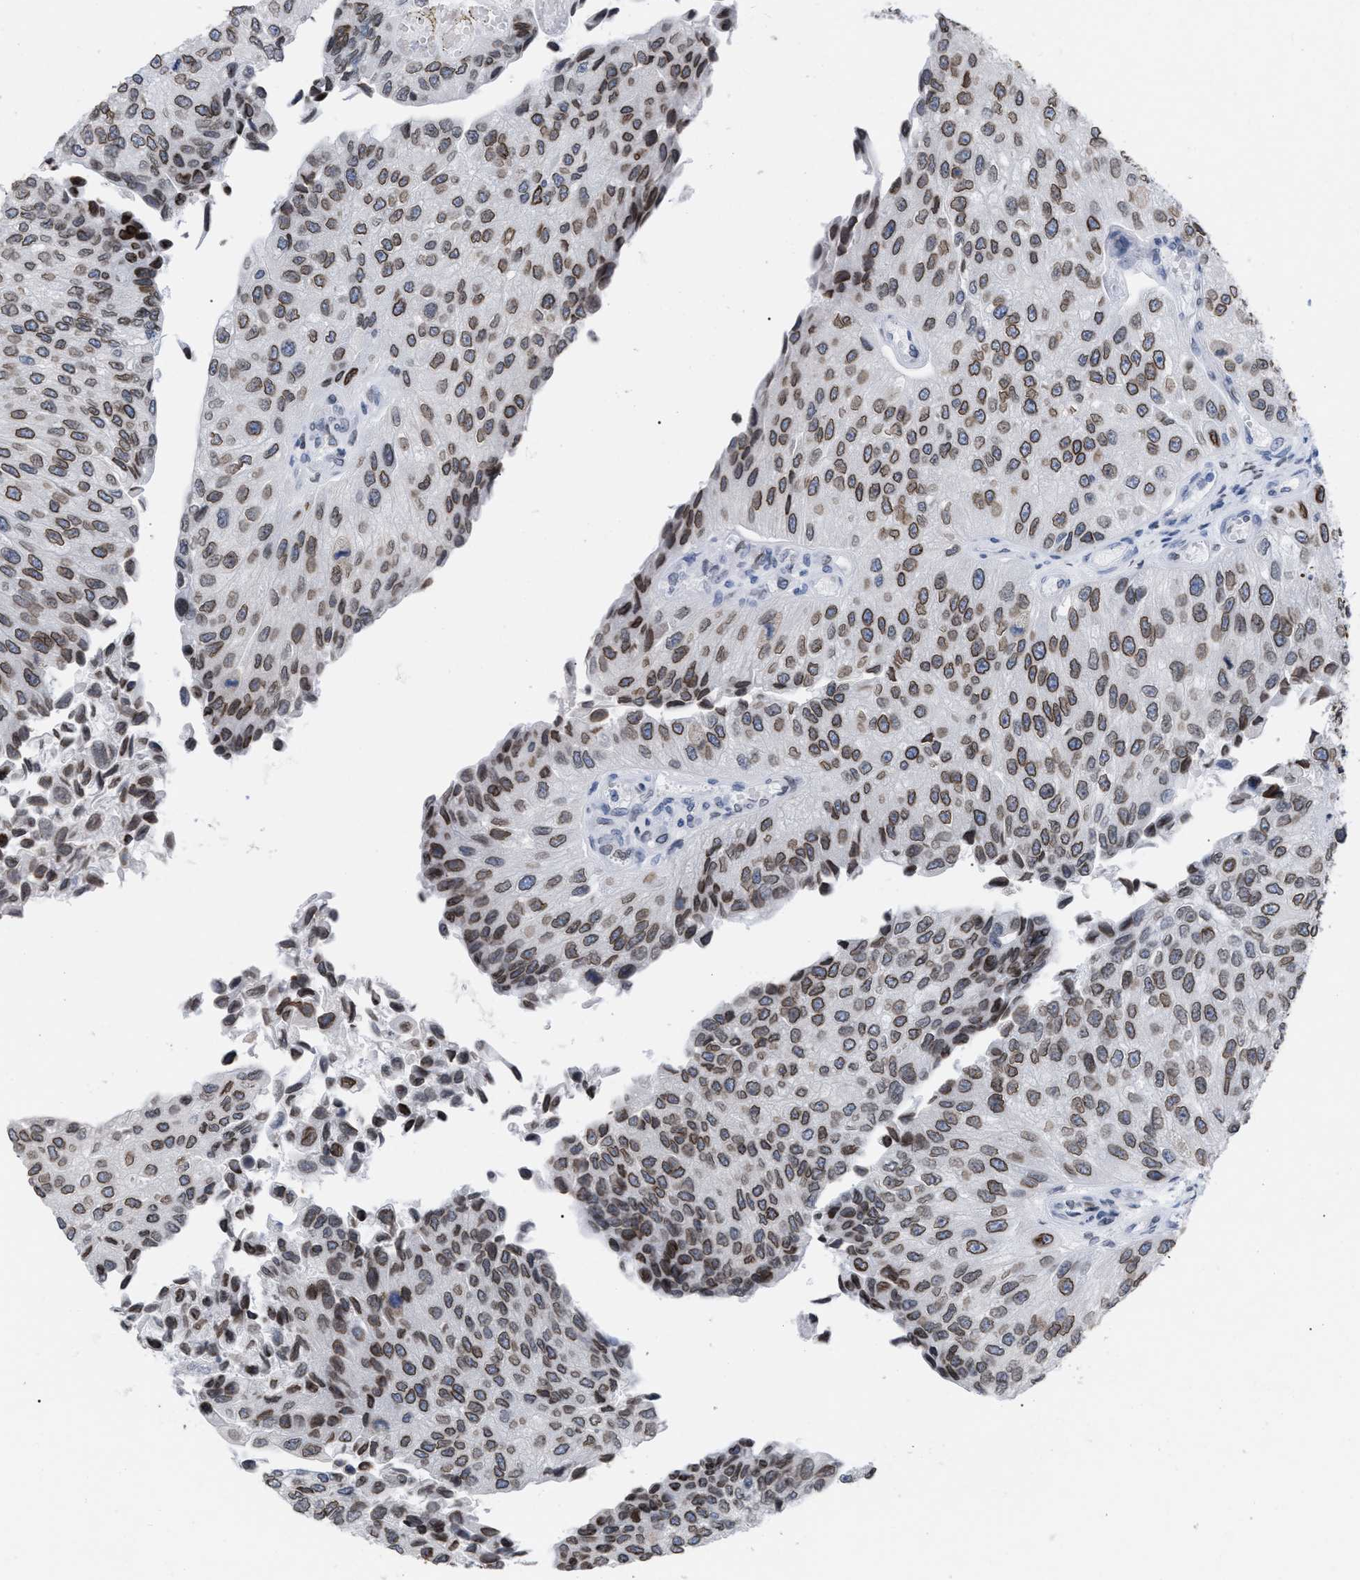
{"staining": {"intensity": "moderate", "quantity": ">75%", "location": "cytoplasmic/membranous,nuclear"}, "tissue": "urothelial cancer", "cell_type": "Tumor cells", "image_type": "cancer", "snomed": [{"axis": "morphology", "description": "Urothelial carcinoma, High grade"}, {"axis": "topography", "description": "Kidney"}, {"axis": "topography", "description": "Urinary bladder"}], "caption": "IHC of human urothelial cancer reveals medium levels of moderate cytoplasmic/membranous and nuclear staining in approximately >75% of tumor cells.", "gene": "TPR", "patient": {"sex": "male", "age": 77}}